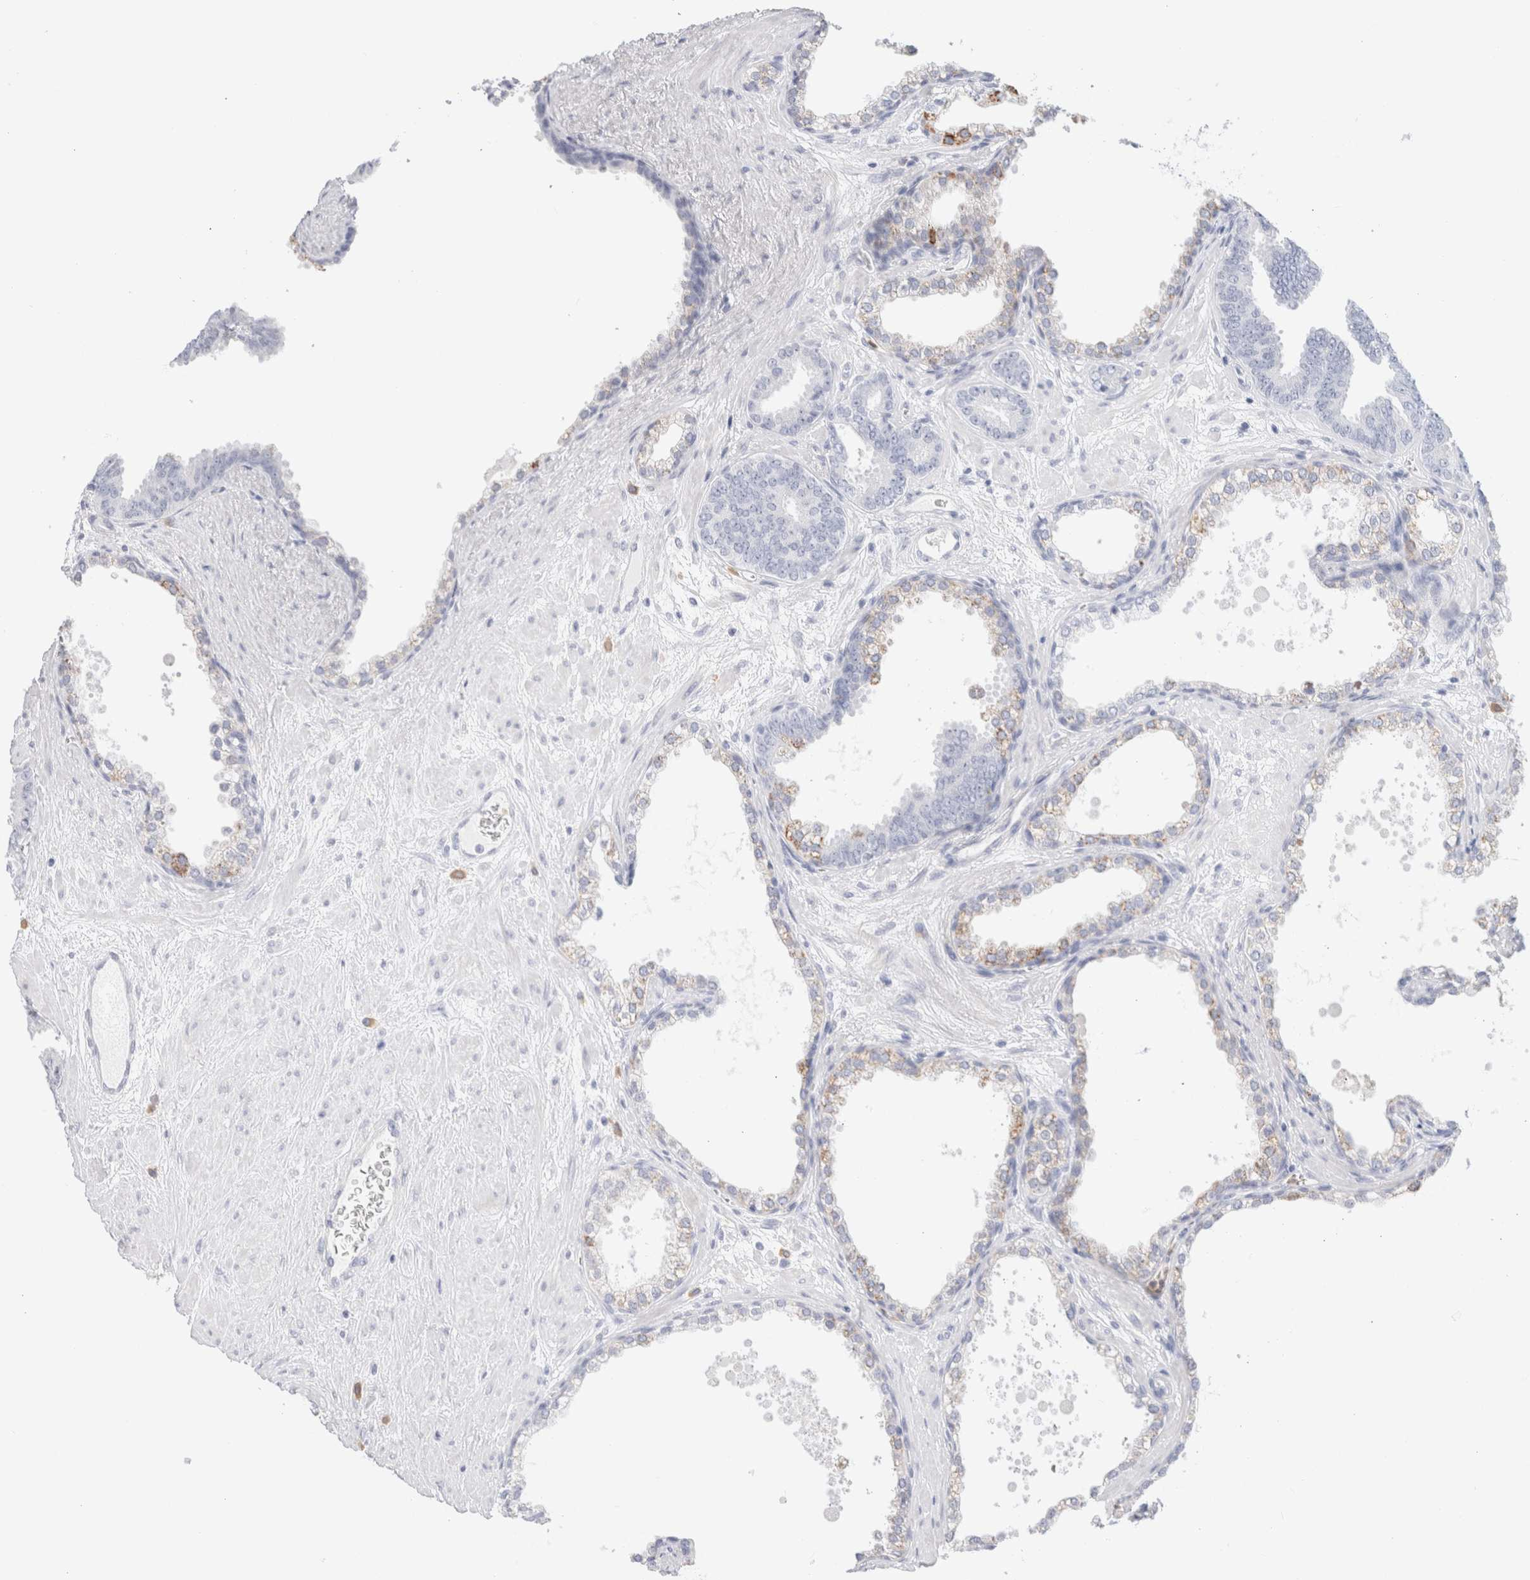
{"staining": {"intensity": "negative", "quantity": "none", "location": "none"}, "tissue": "prostate cancer", "cell_type": "Tumor cells", "image_type": "cancer", "snomed": [{"axis": "morphology", "description": "Adenocarcinoma, Low grade"}, {"axis": "topography", "description": "Prostate"}], "caption": "A high-resolution micrograph shows immunohistochemistry staining of prostate cancer (adenocarcinoma (low-grade)), which shows no significant expression in tumor cells.", "gene": "ARG1", "patient": {"sex": "male", "age": 62}}